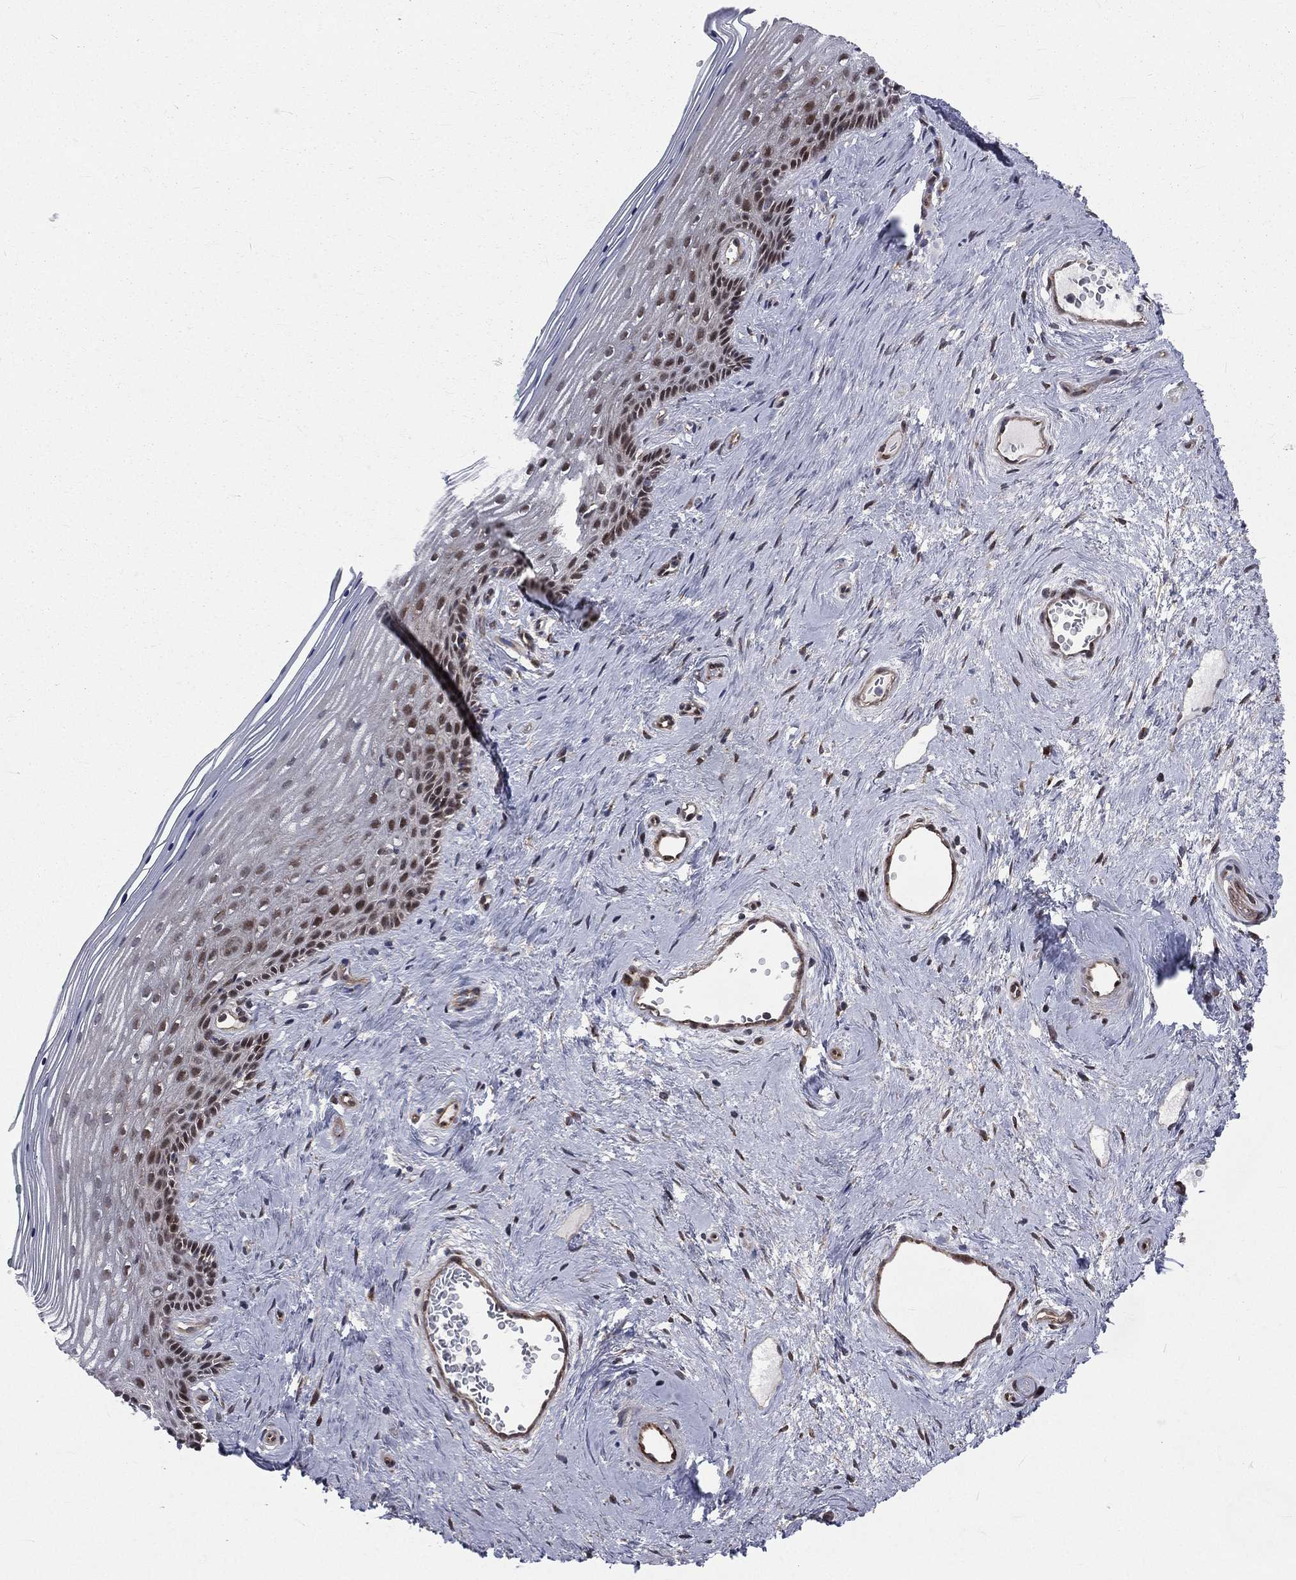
{"staining": {"intensity": "moderate", "quantity": "<25%", "location": "nuclear"}, "tissue": "vagina", "cell_type": "Squamous epithelial cells", "image_type": "normal", "snomed": [{"axis": "morphology", "description": "Normal tissue, NOS"}, {"axis": "topography", "description": "Vagina"}], "caption": "Squamous epithelial cells display low levels of moderate nuclear positivity in approximately <25% of cells in benign vagina. (Brightfield microscopy of DAB IHC at high magnification).", "gene": "ARL3", "patient": {"sex": "female", "age": 45}}